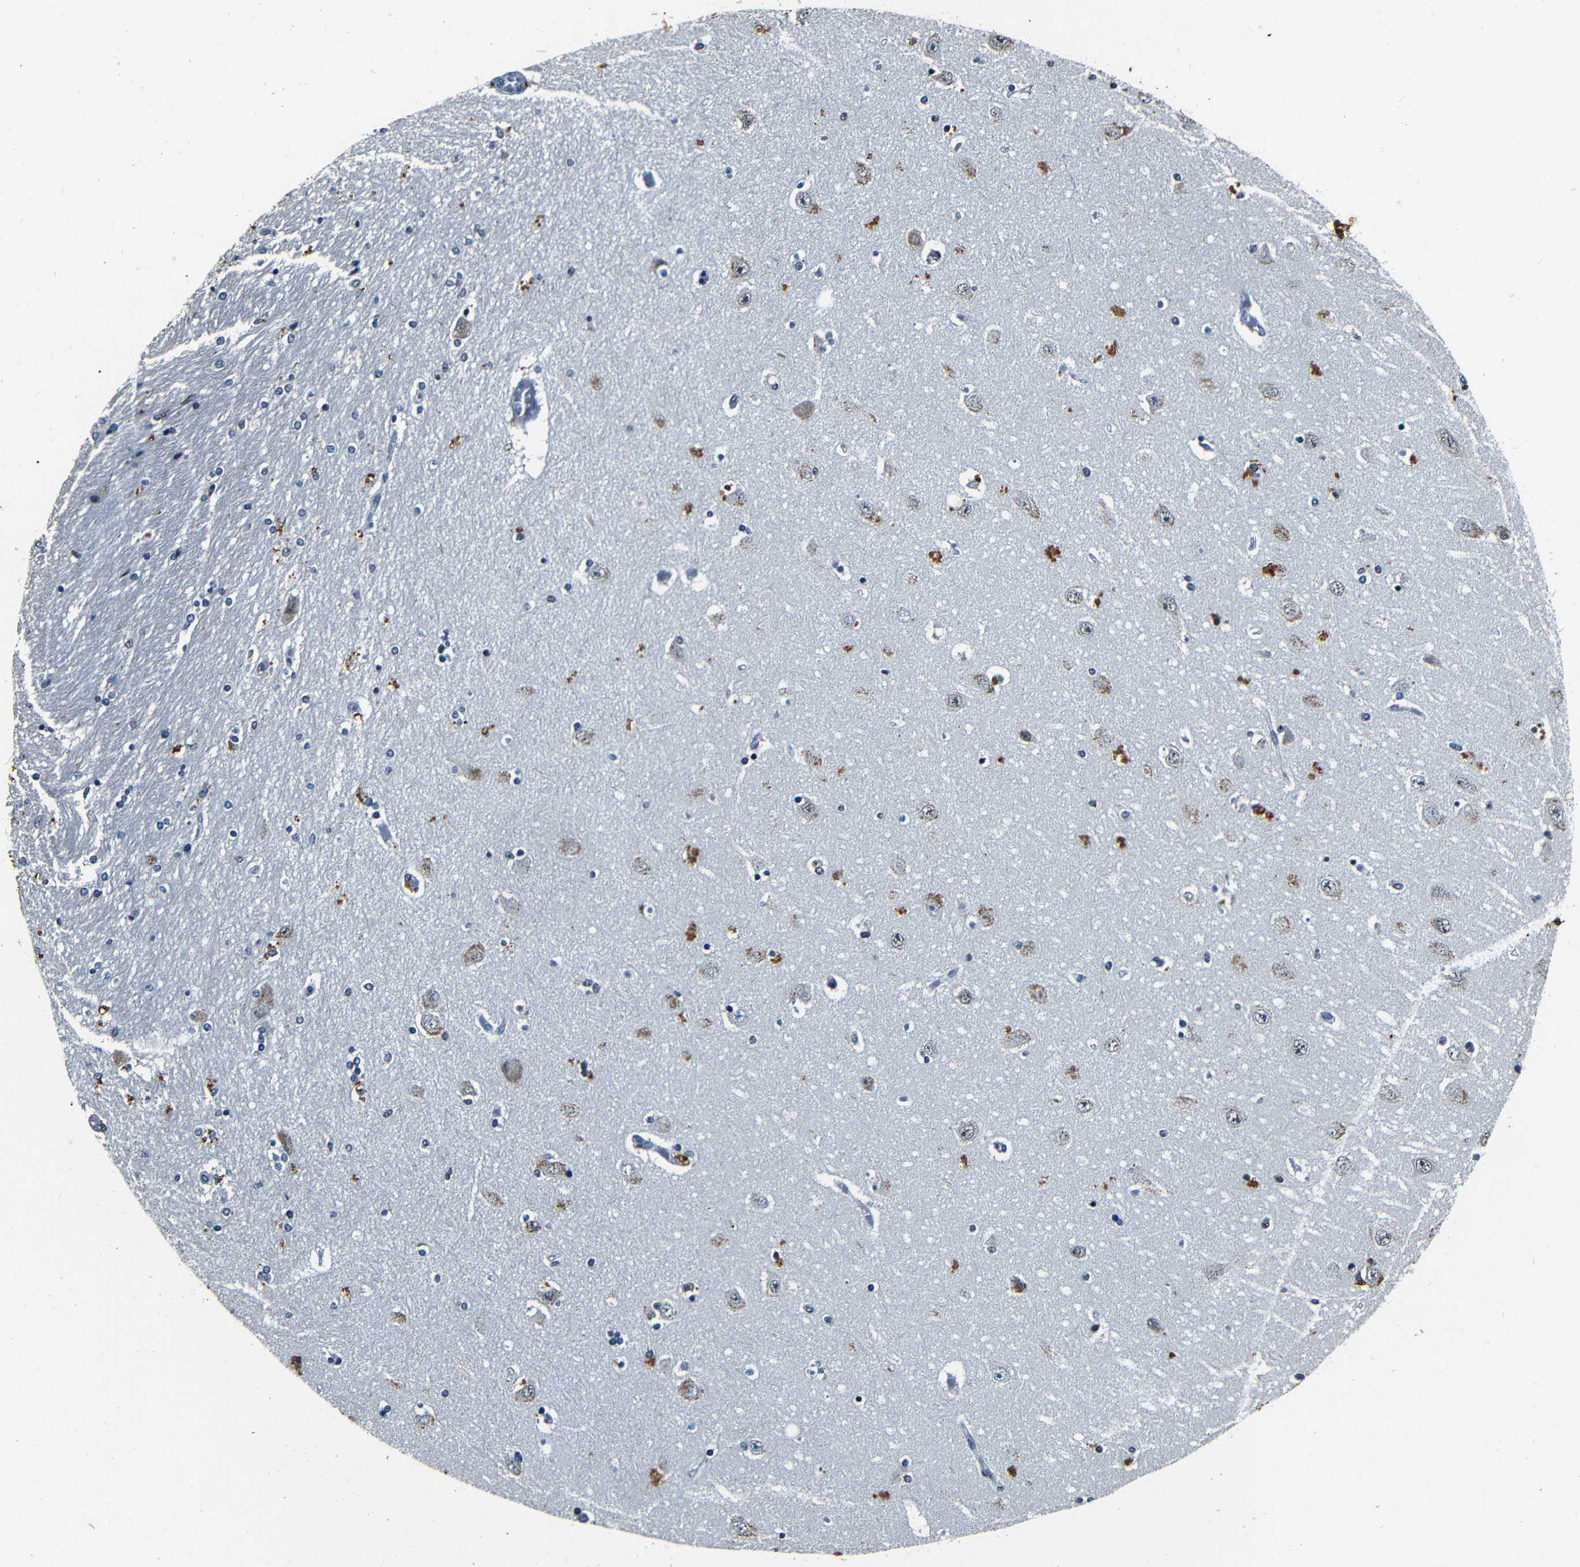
{"staining": {"intensity": "weak", "quantity": "<25%", "location": "cytoplasmic/membranous,nuclear"}, "tissue": "hippocampus", "cell_type": "Glial cells", "image_type": "normal", "snomed": [{"axis": "morphology", "description": "Normal tissue, NOS"}, {"axis": "topography", "description": "Hippocampus"}], "caption": "Hippocampus stained for a protein using immunohistochemistry displays no staining glial cells.", "gene": "FOXD4L1", "patient": {"sex": "female", "age": 54}}